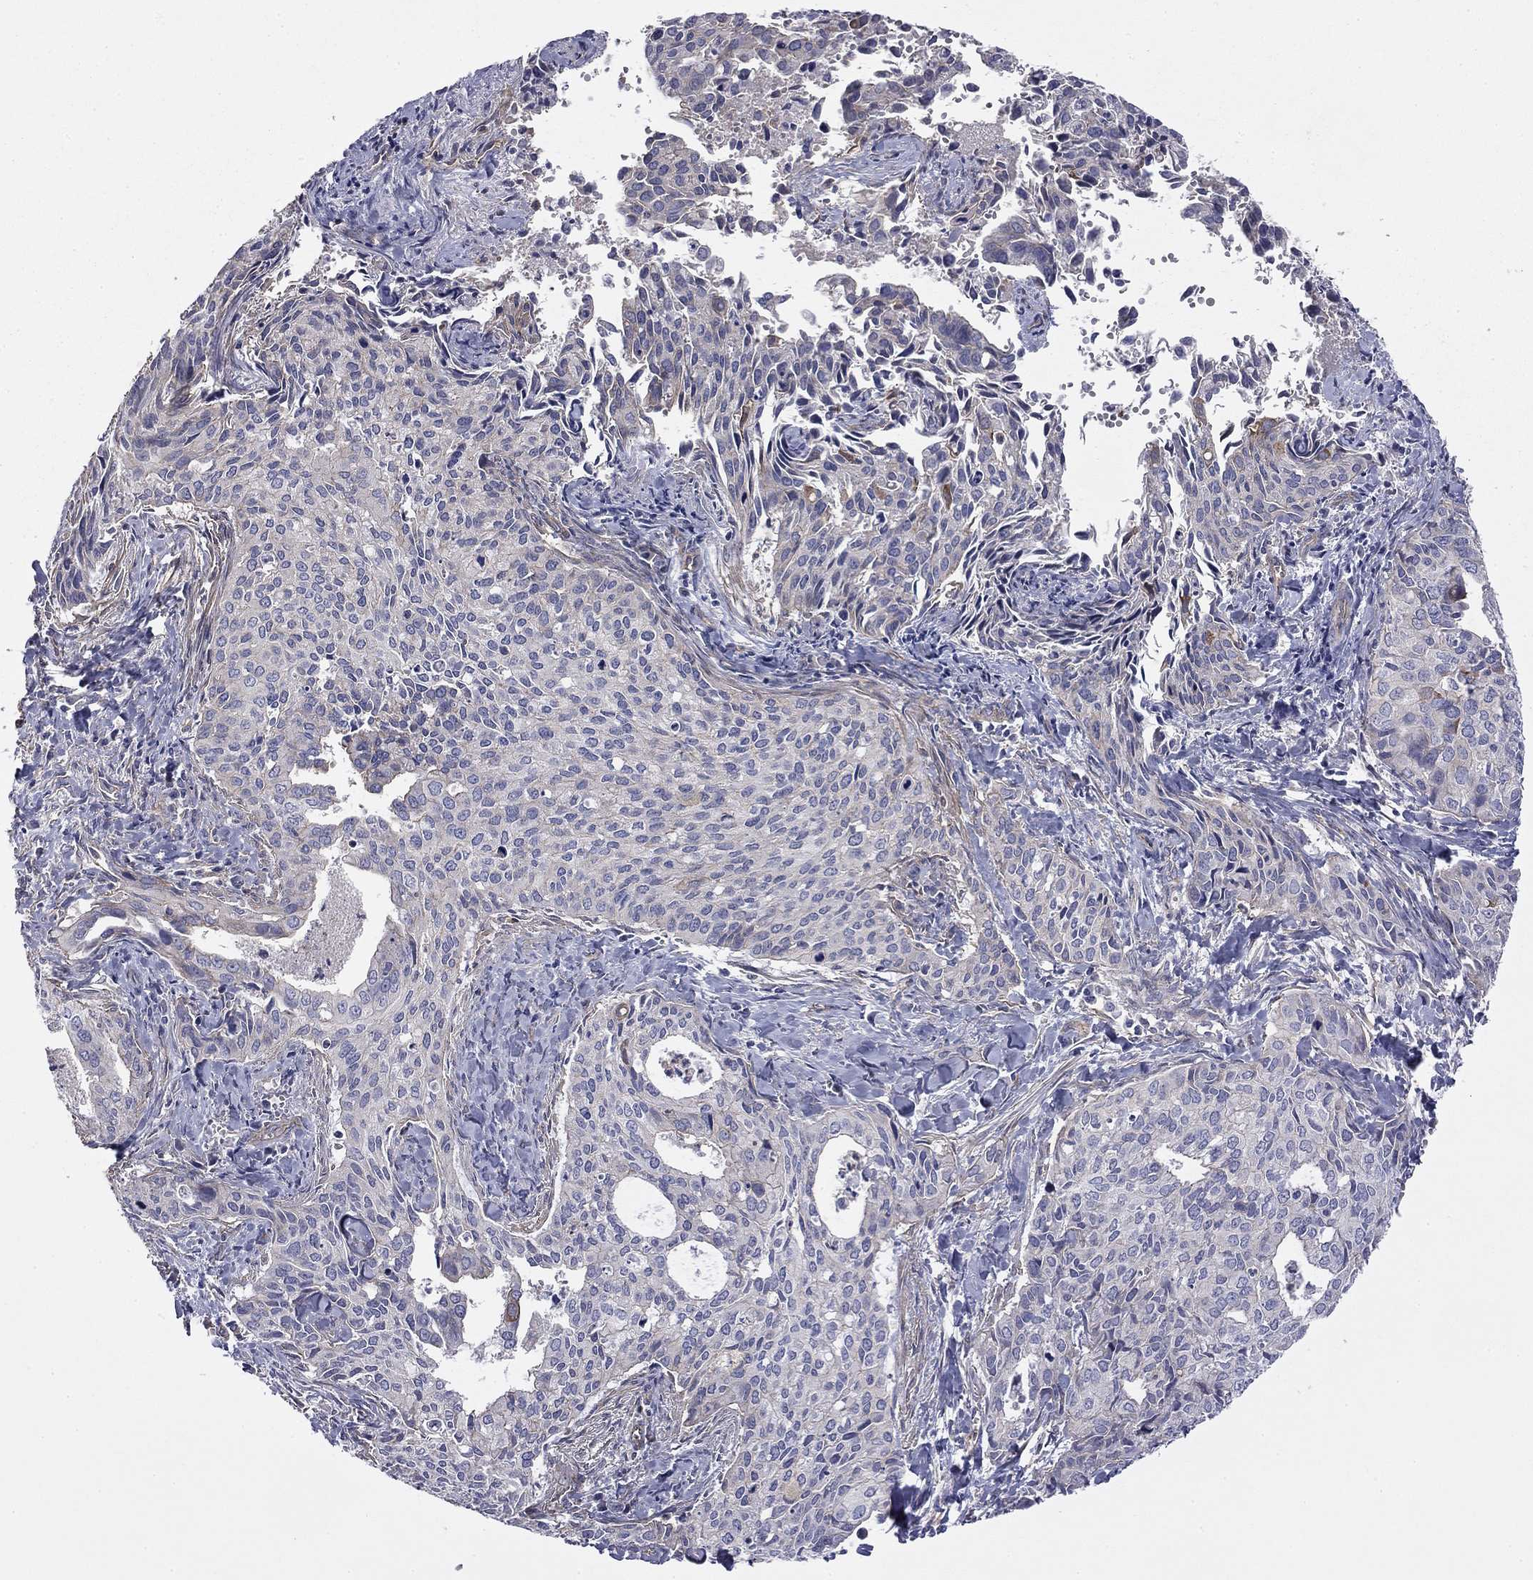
{"staining": {"intensity": "negative", "quantity": "none", "location": "none"}, "tissue": "cervical cancer", "cell_type": "Tumor cells", "image_type": "cancer", "snomed": [{"axis": "morphology", "description": "Squamous cell carcinoma, NOS"}, {"axis": "topography", "description": "Cervix"}], "caption": "Immunohistochemistry photomicrograph of human cervical squamous cell carcinoma stained for a protein (brown), which demonstrates no expression in tumor cells.", "gene": "TCHH", "patient": {"sex": "female", "age": 29}}